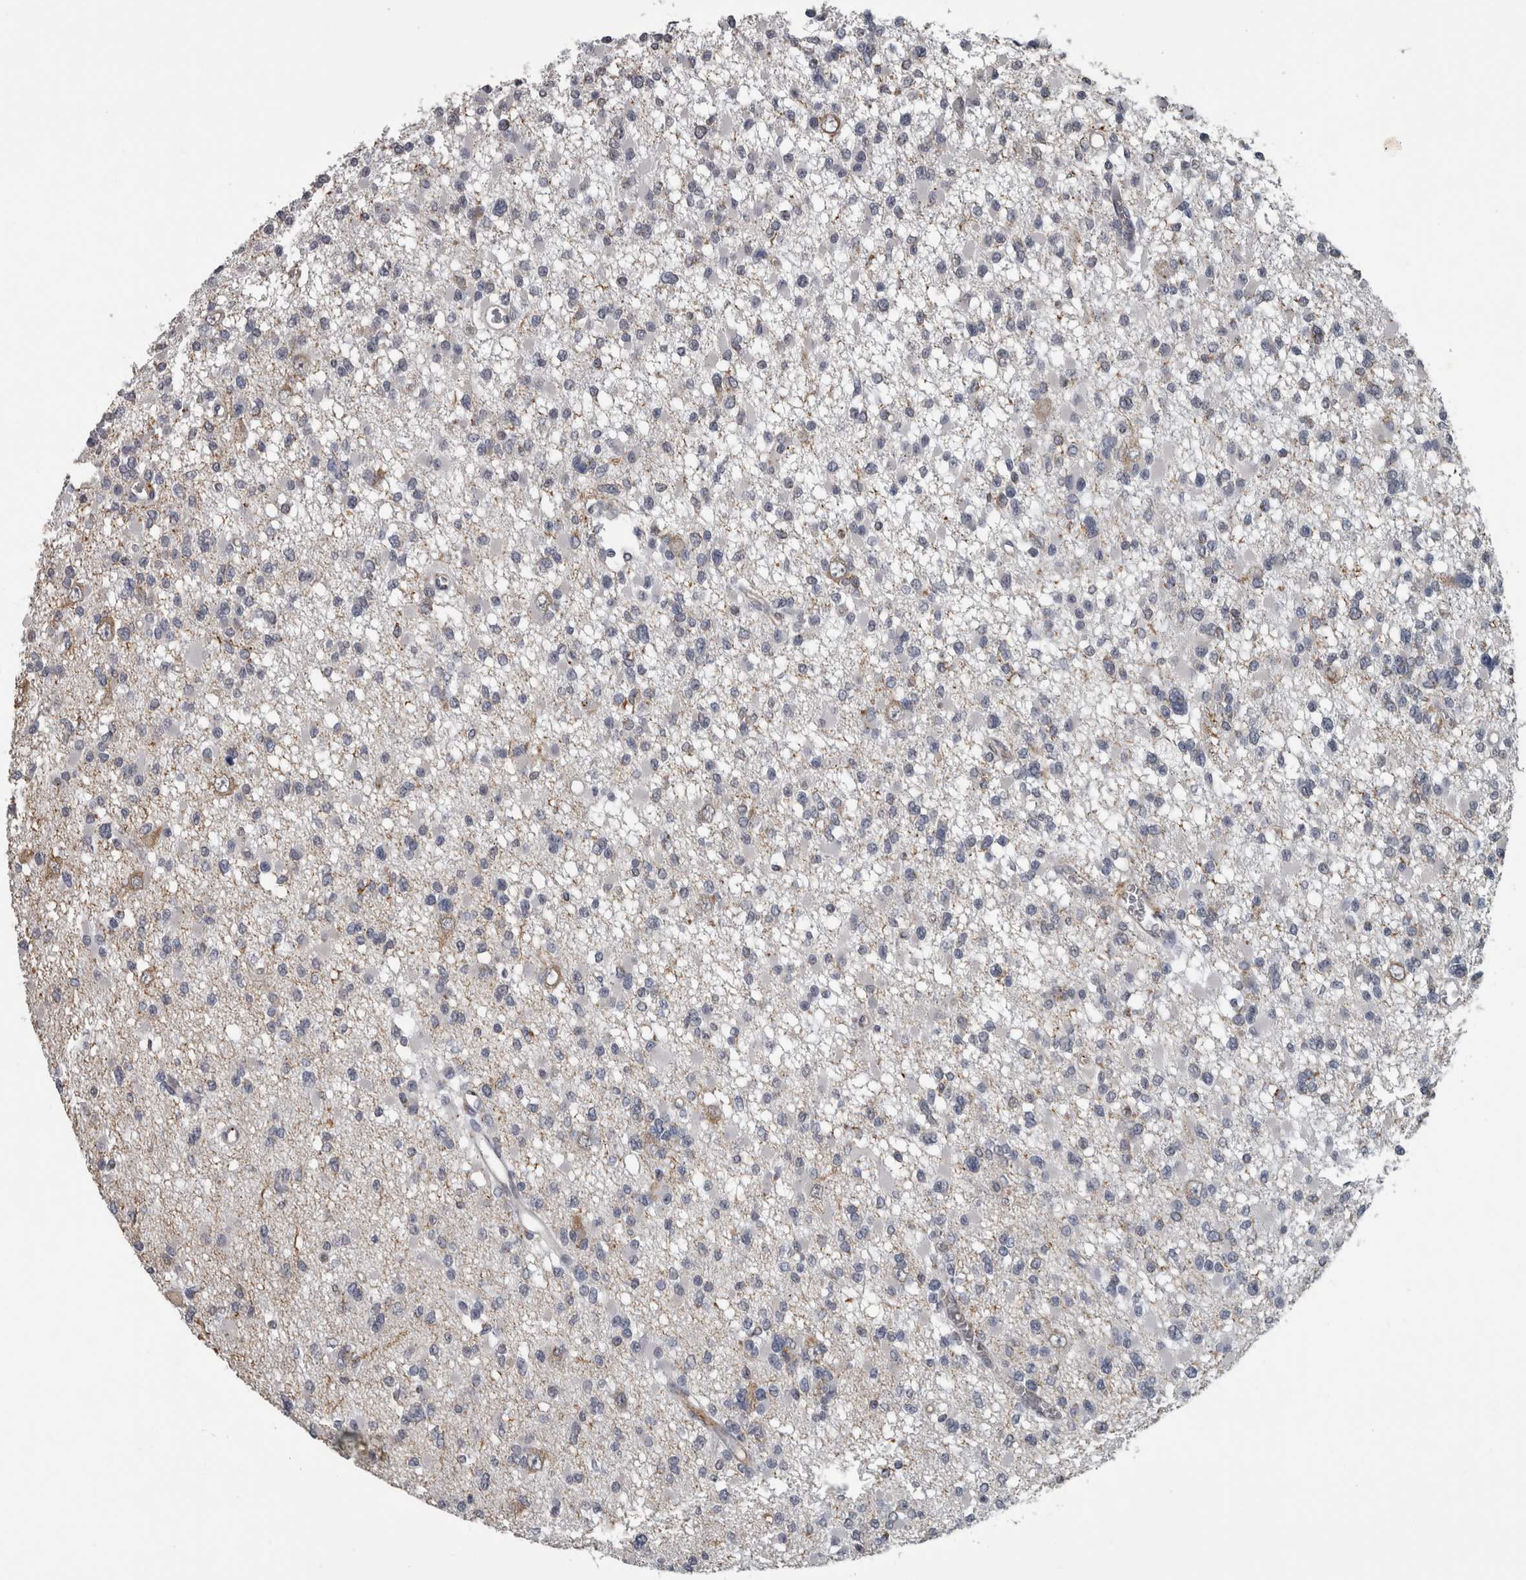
{"staining": {"intensity": "negative", "quantity": "none", "location": "none"}, "tissue": "glioma", "cell_type": "Tumor cells", "image_type": "cancer", "snomed": [{"axis": "morphology", "description": "Glioma, malignant, Low grade"}, {"axis": "topography", "description": "Brain"}], "caption": "High power microscopy histopathology image of an immunohistochemistry (IHC) image of malignant glioma (low-grade), revealing no significant expression in tumor cells.", "gene": "NAAA", "patient": {"sex": "female", "age": 22}}